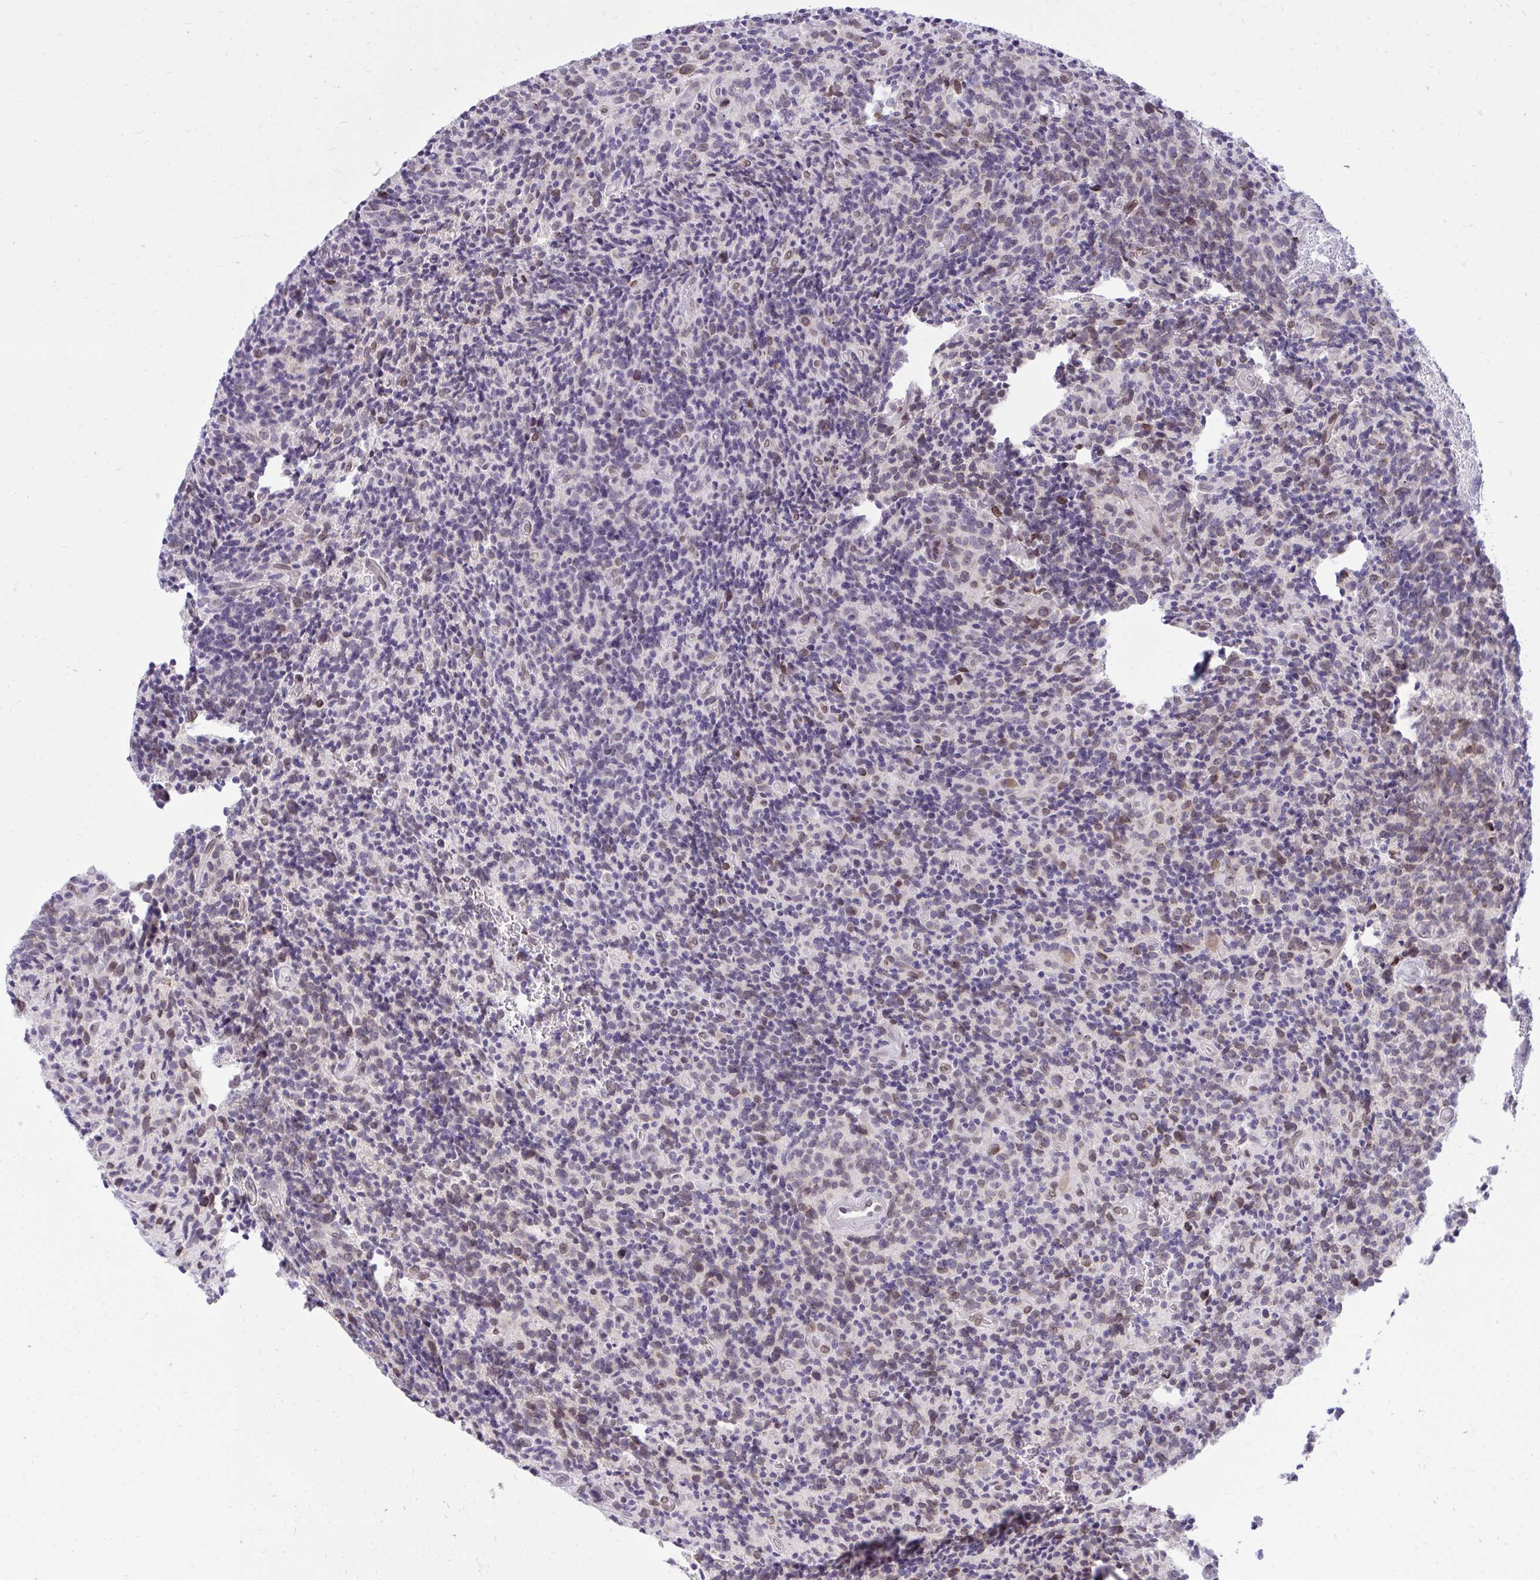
{"staining": {"intensity": "negative", "quantity": "none", "location": "none"}, "tissue": "glioma", "cell_type": "Tumor cells", "image_type": "cancer", "snomed": [{"axis": "morphology", "description": "Glioma, malignant, High grade"}, {"axis": "topography", "description": "Brain"}], "caption": "This is a histopathology image of IHC staining of malignant high-grade glioma, which shows no staining in tumor cells.", "gene": "RPS6KA2", "patient": {"sex": "male", "age": 76}}